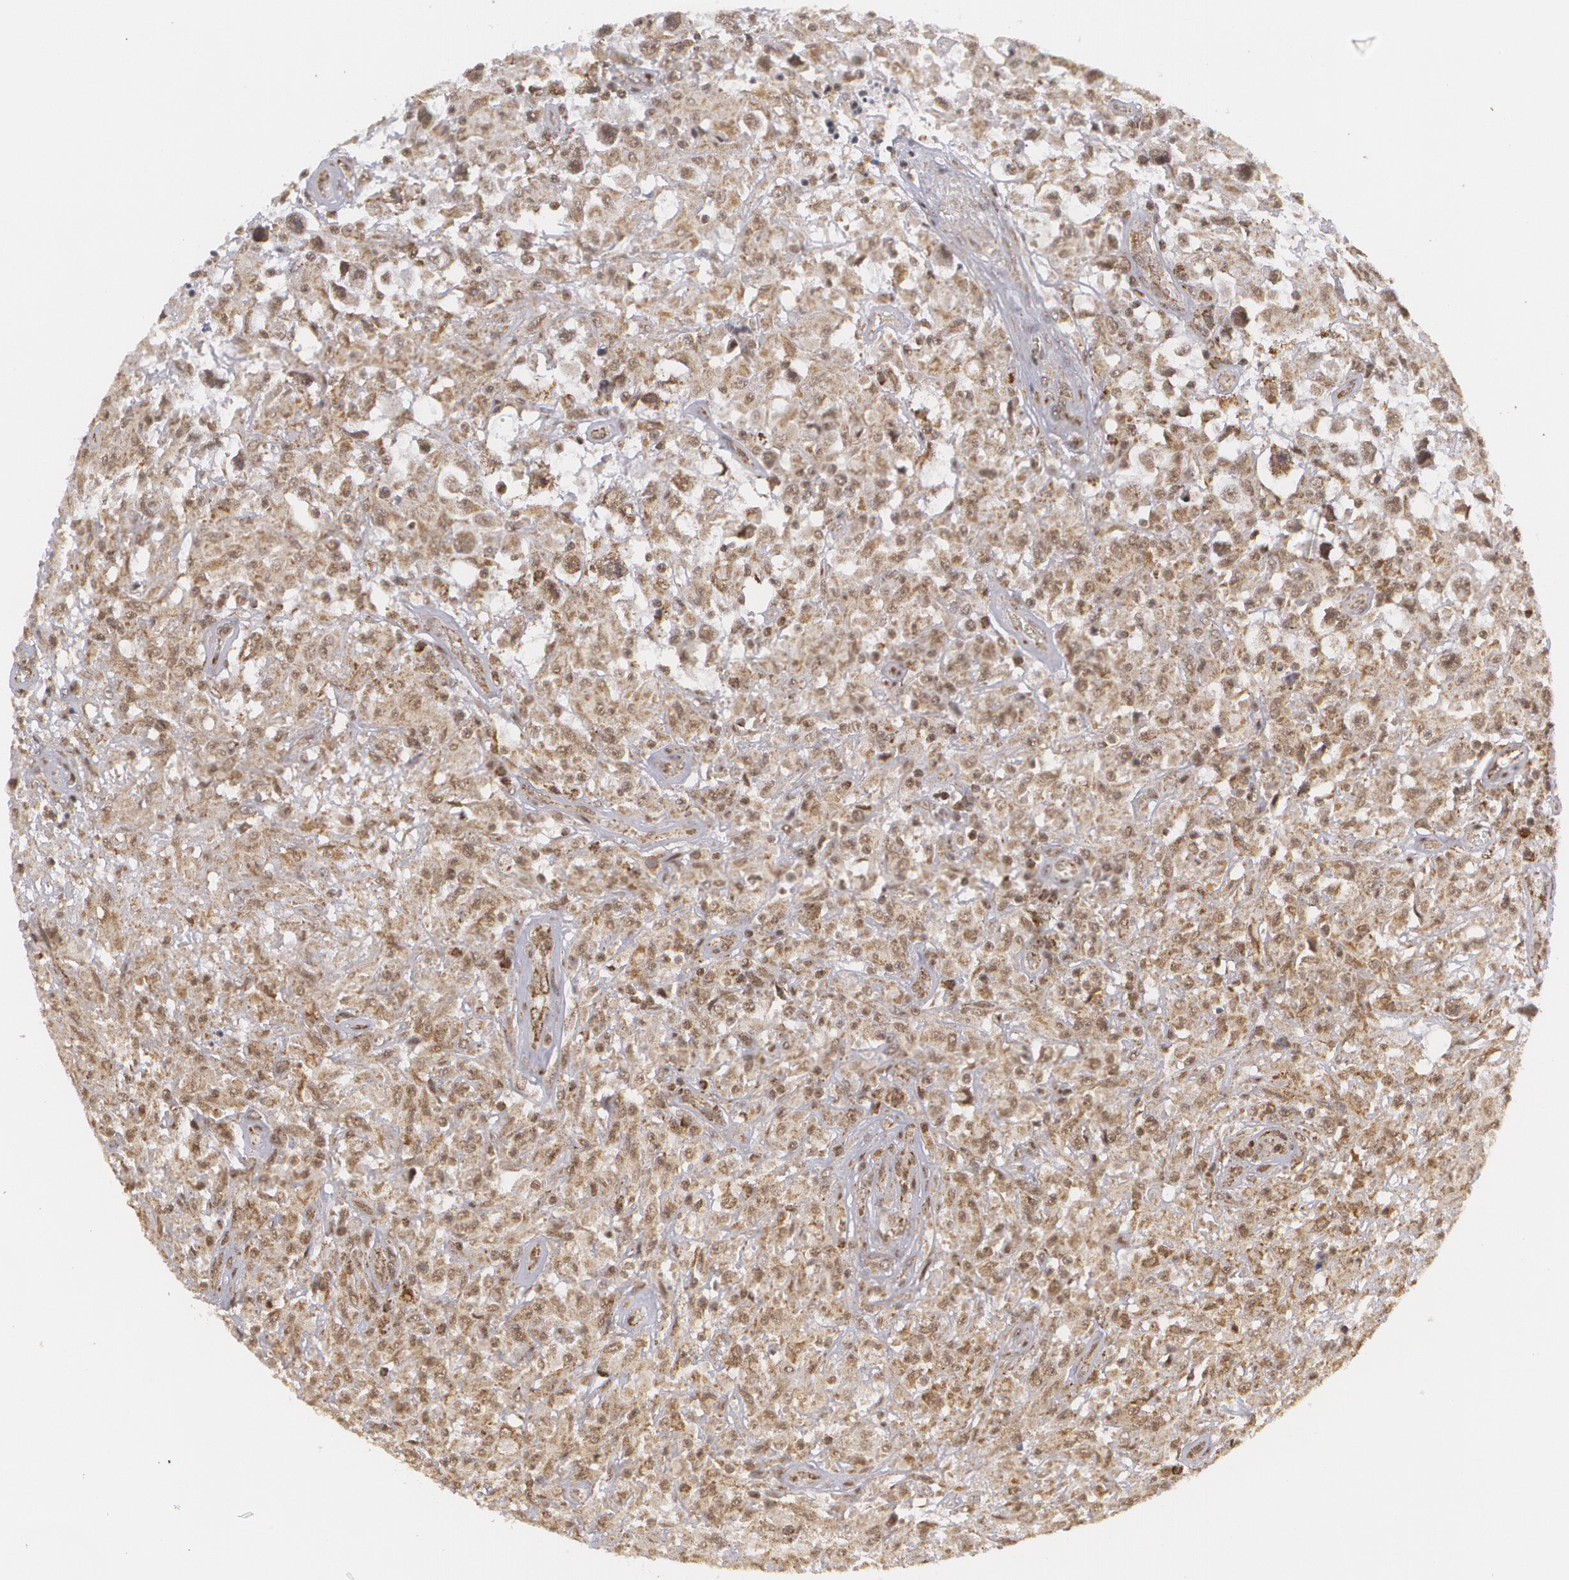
{"staining": {"intensity": "weak", "quantity": ">75%", "location": "cytoplasmic/membranous,nuclear"}, "tissue": "testis cancer", "cell_type": "Tumor cells", "image_type": "cancer", "snomed": [{"axis": "morphology", "description": "Seminoma, NOS"}, {"axis": "topography", "description": "Testis"}], "caption": "Seminoma (testis) stained with a brown dye exhibits weak cytoplasmic/membranous and nuclear positive staining in approximately >75% of tumor cells.", "gene": "MXD1", "patient": {"sex": "male", "age": 34}}